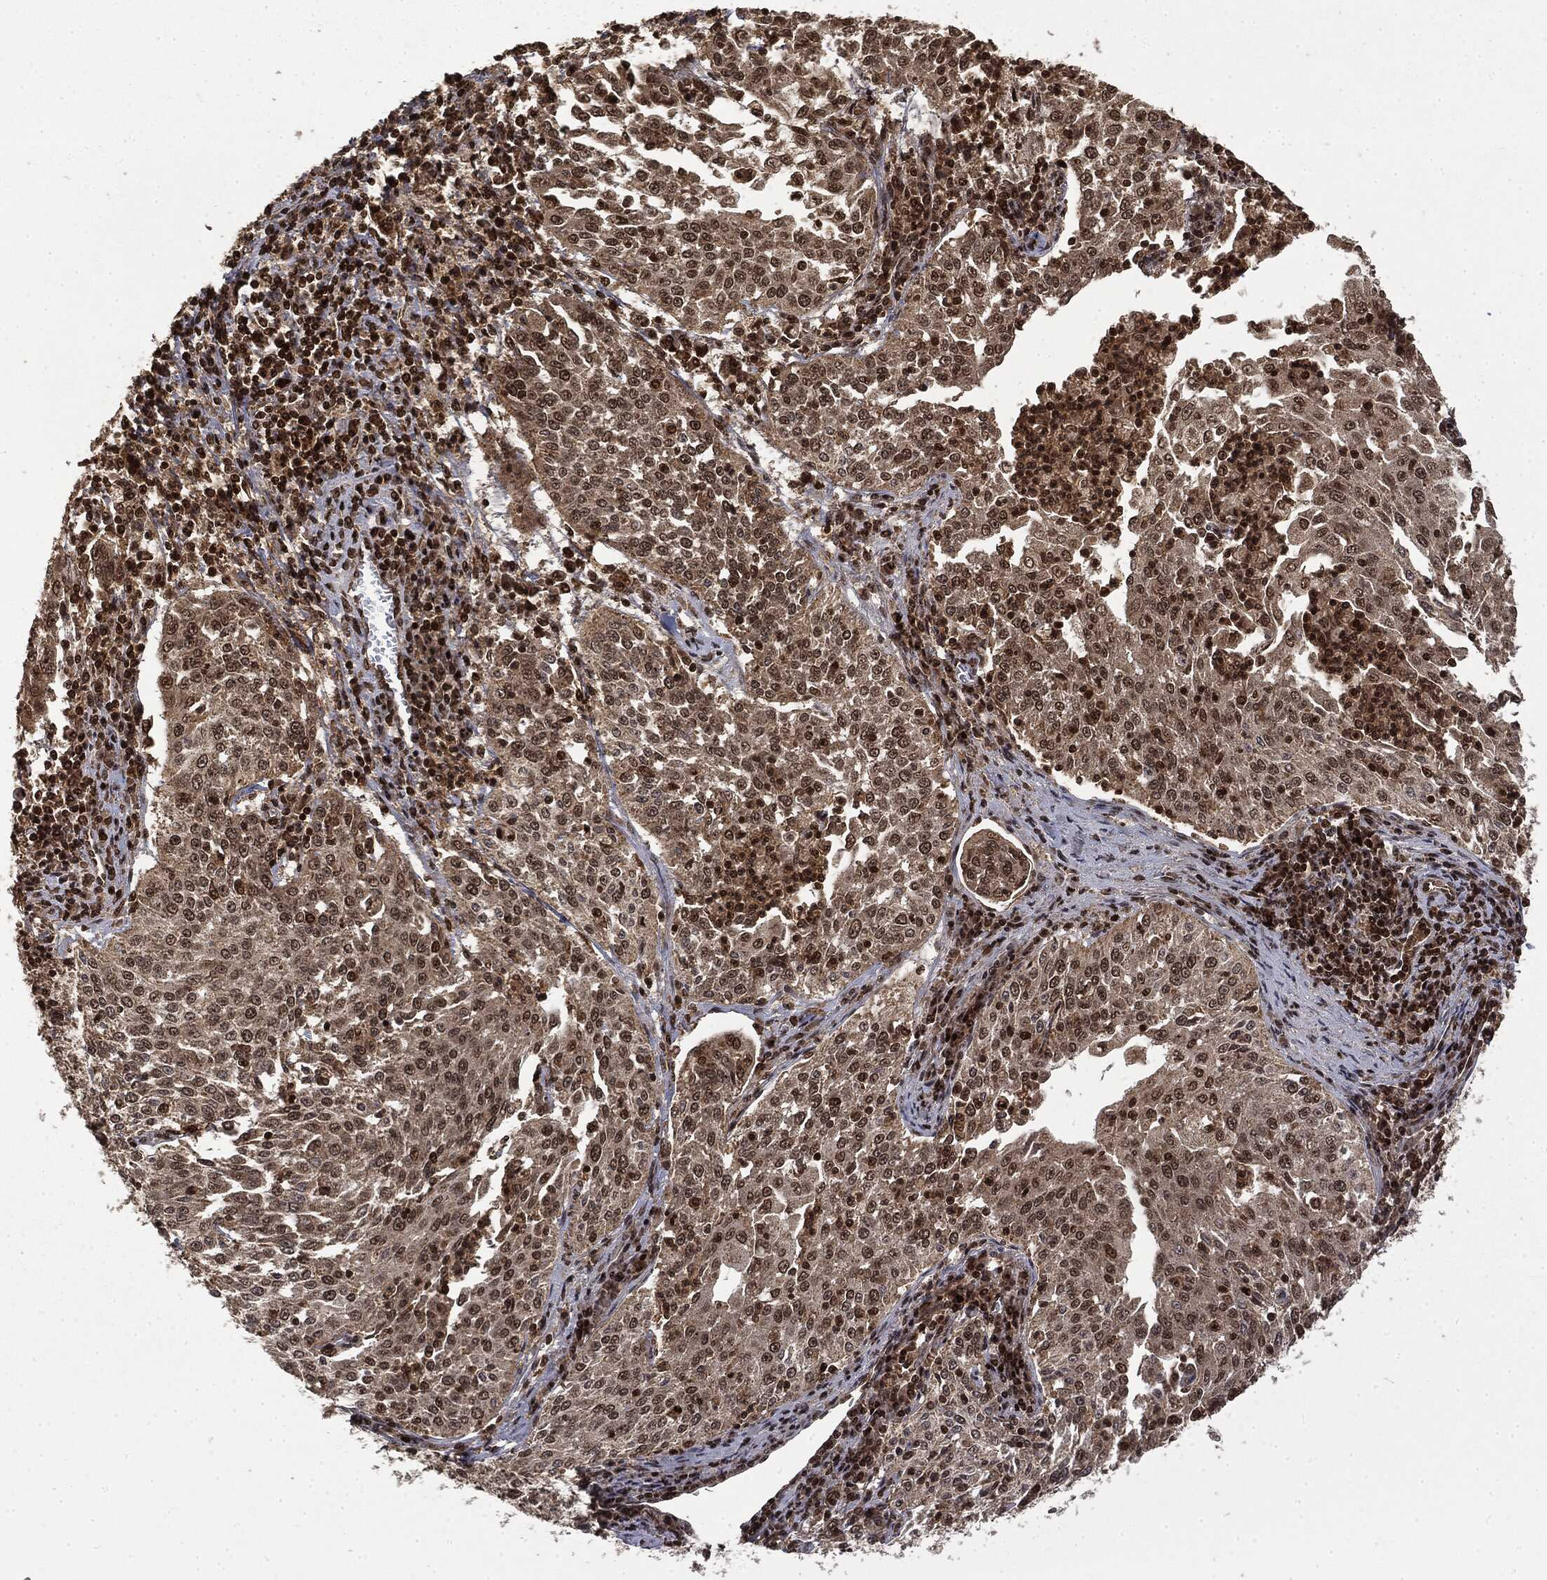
{"staining": {"intensity": "moderate", "quantity": "<25%", "location": "nuclear"}, "tissue": "cervical cancer", "cell_type": "Tumor cells", "image_type": "cancer", "snomed": [{"axis": "morphology", "description": "Squamous cell carcinoma, NOS"}, {"axis": "topography", "description": "Cervix"}], "caption": "Approximately <25% of tumor cells in cervical cancer (squamous cell carcinoma) reveal moderate nuclear protein staining as visualized by brown immunohistochemical staining.", "gene": "CTDP1", "patient": {"sex": "female", "age": 41}}